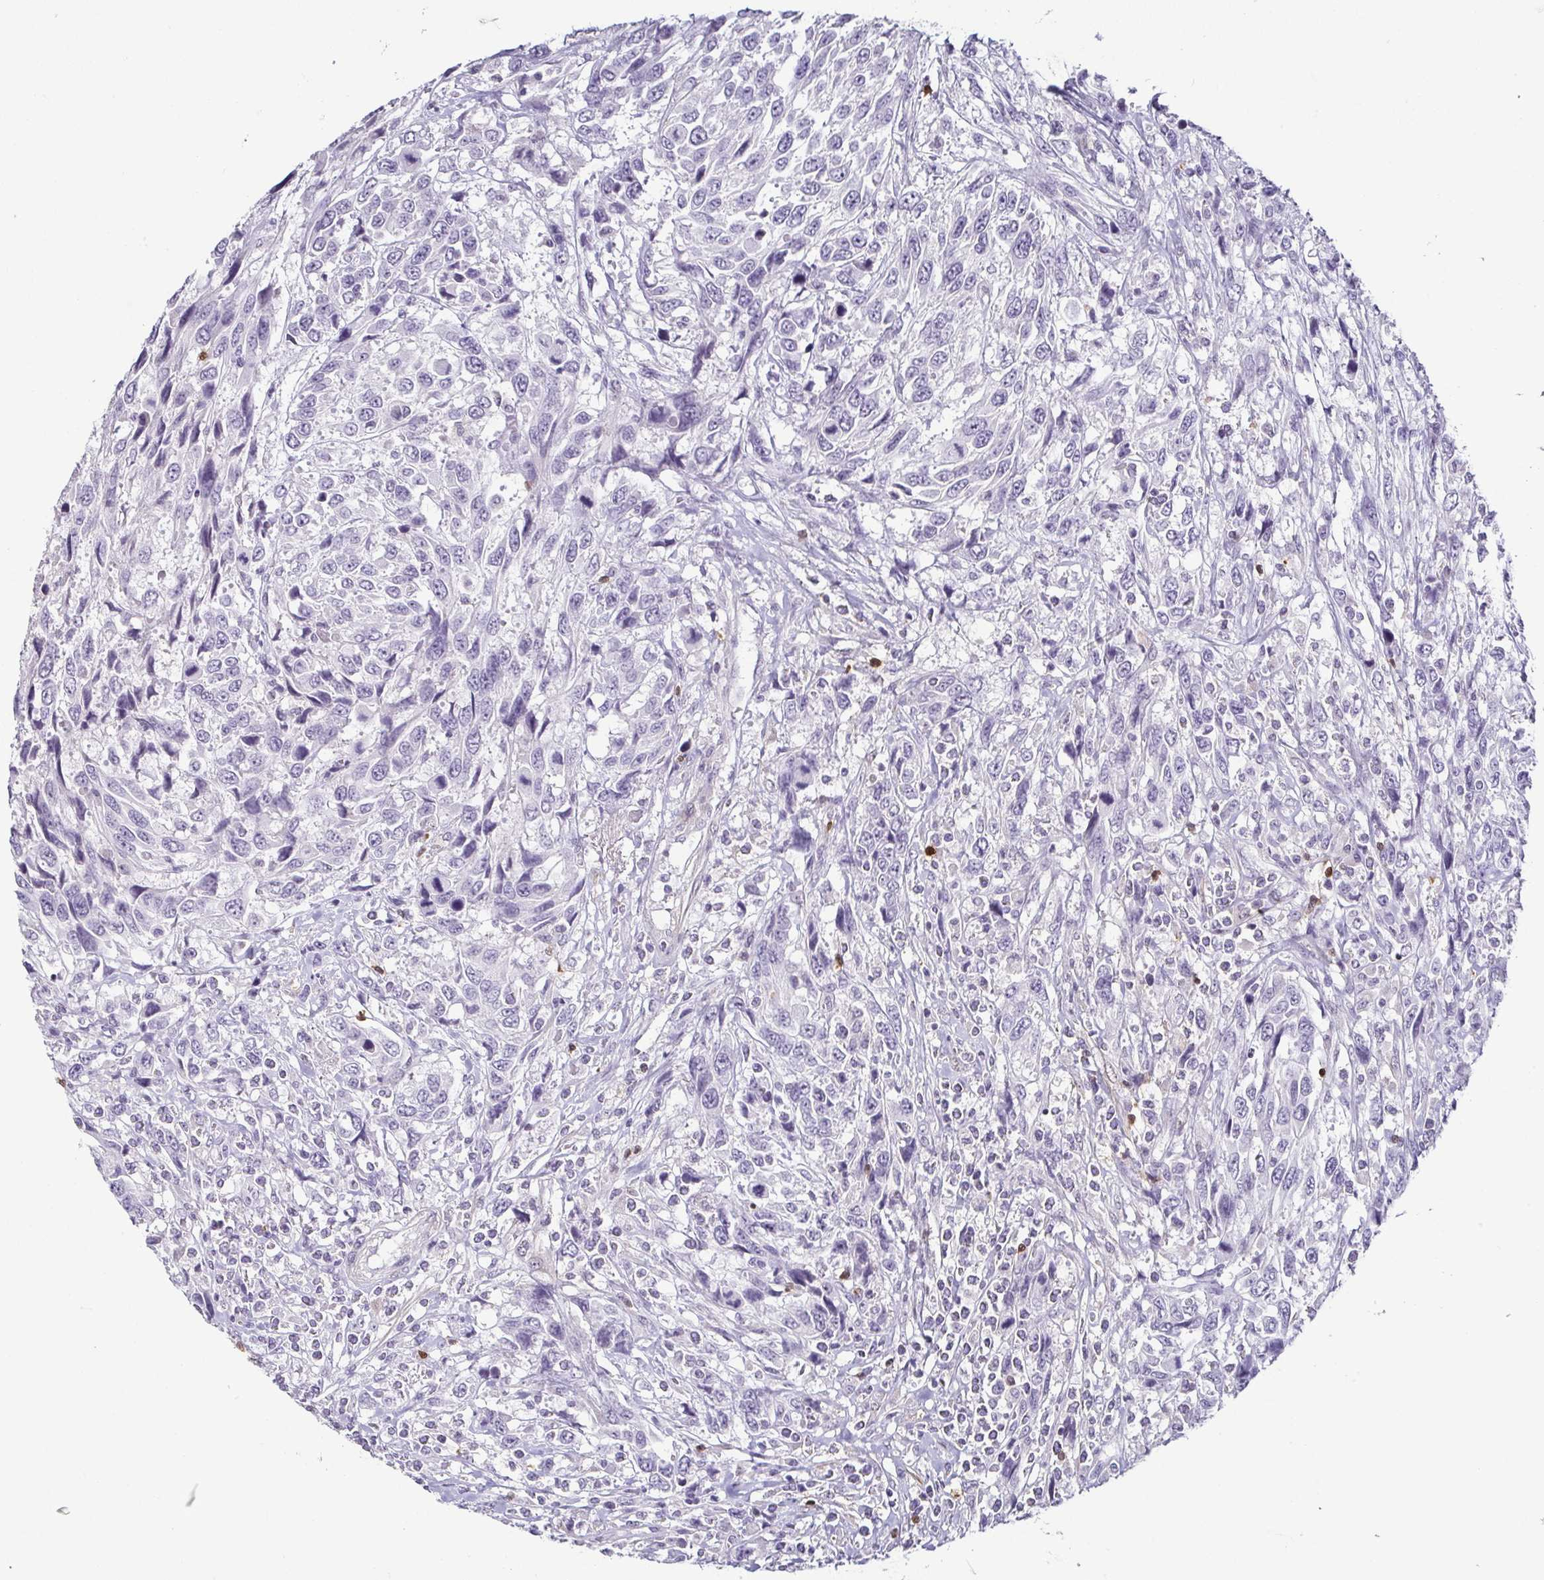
{"staining": {"intensity": "negative", "quantity": "none", "location": "none"}, "tissue": "urothelial cancer", "cell_type": "Tumor cells", "image_type": "cancer", "snomed": [{"axis": "morphology", "description": "Urothelial carcinoma, High grade"}, {"axis": "topography", "description": "Urinary bladder"}], "caption": "Protein analysis of high-grade urothelial carcinoma shows no significant positivity in tumor cells.", "gene": "HOPX", "patient": {"sex": "female", "age": 70}}